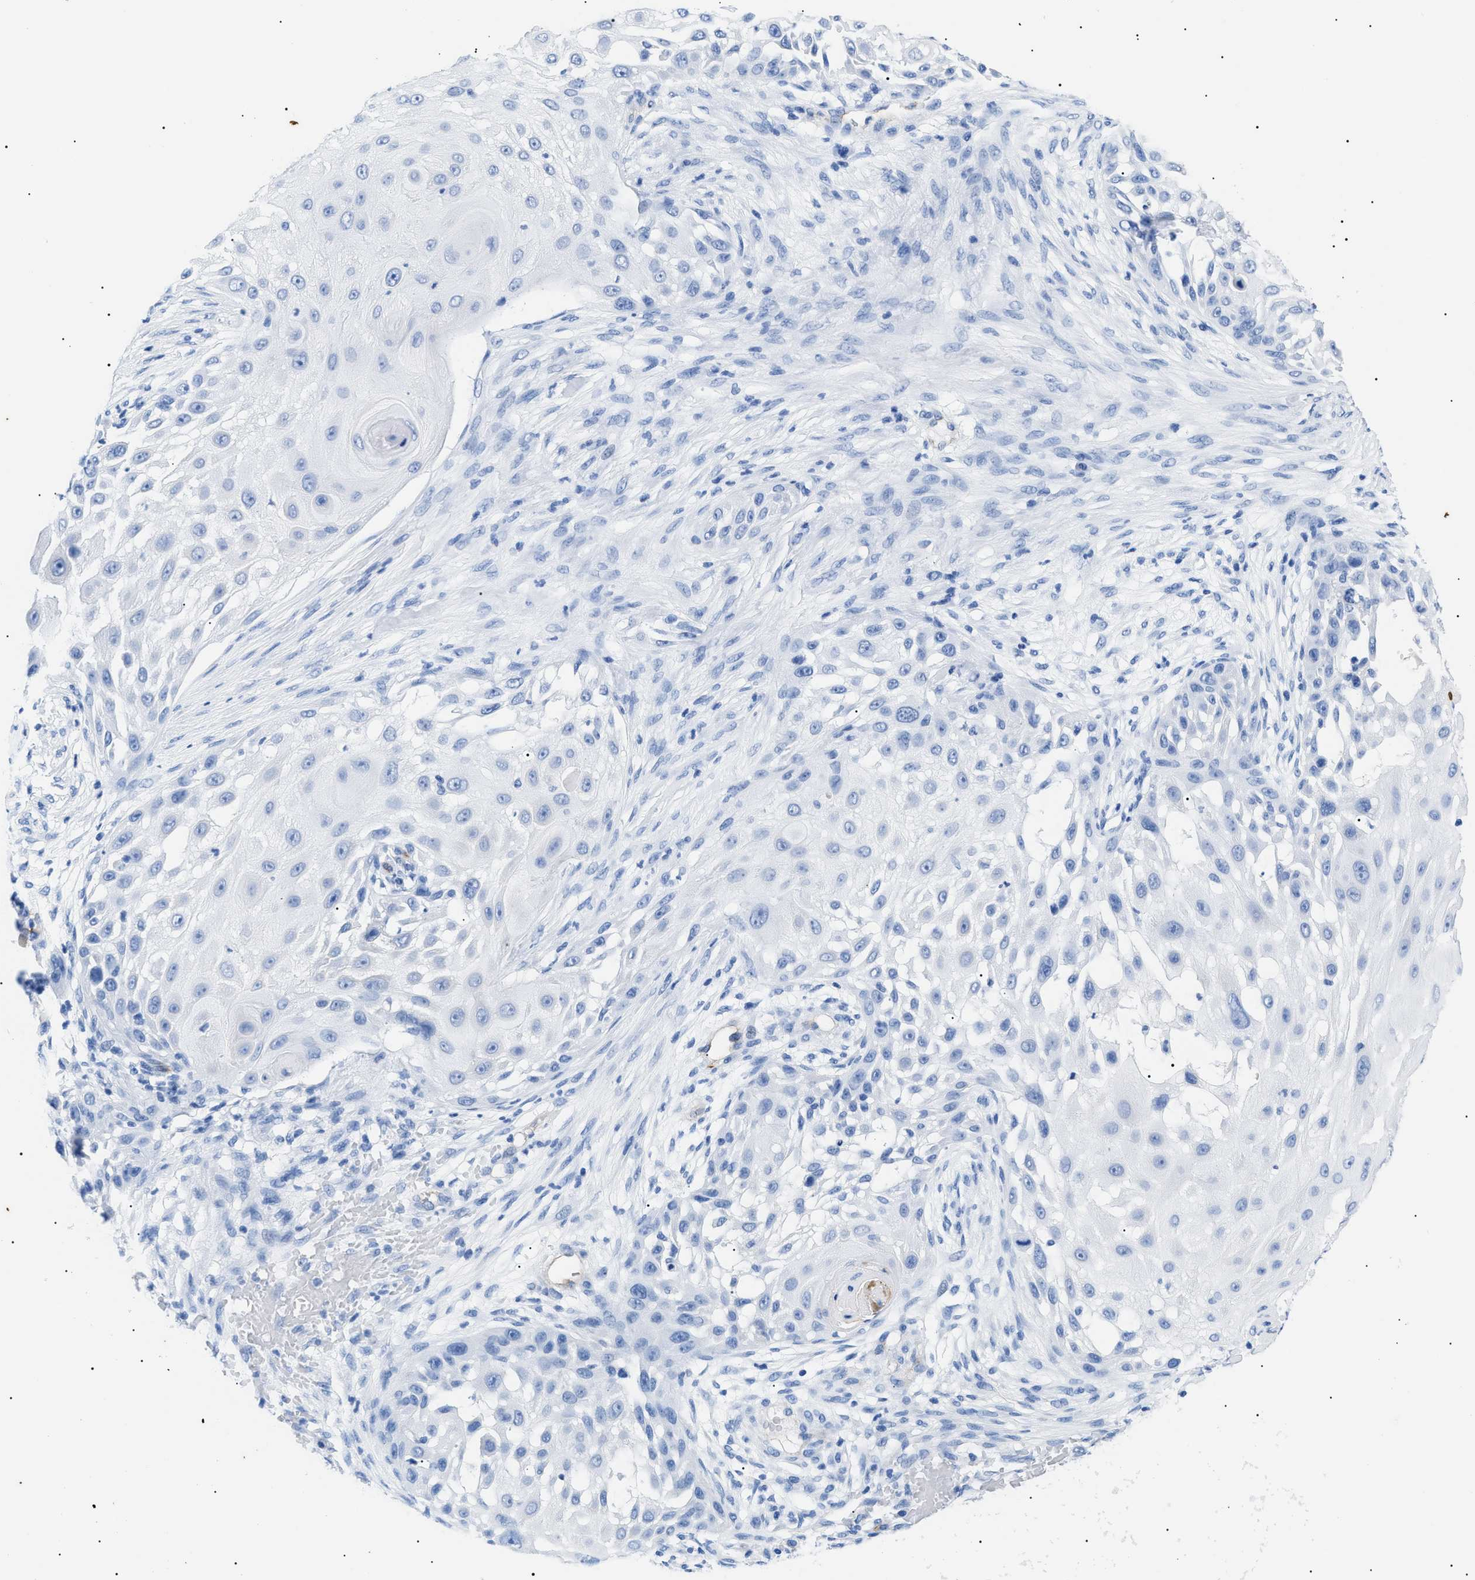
{"staining": {"intensity": "negative", "quantity": "none", "location": "none"}, "tissue": "skin cancer", "cell_type": "Tumor cells", "image_type": "cancer", "snomed": [{"axis": "morphology", "description": "Squamous cell carcinoma, NOS"}, {"axis": "topography", "description": "Skin"}], "caption": "A histopathology image of human skin squamous cell carcinoma is negative for staining in tumor cells.", "gene": "PODXL", "patient": {"sex": "female", "age": 44}}